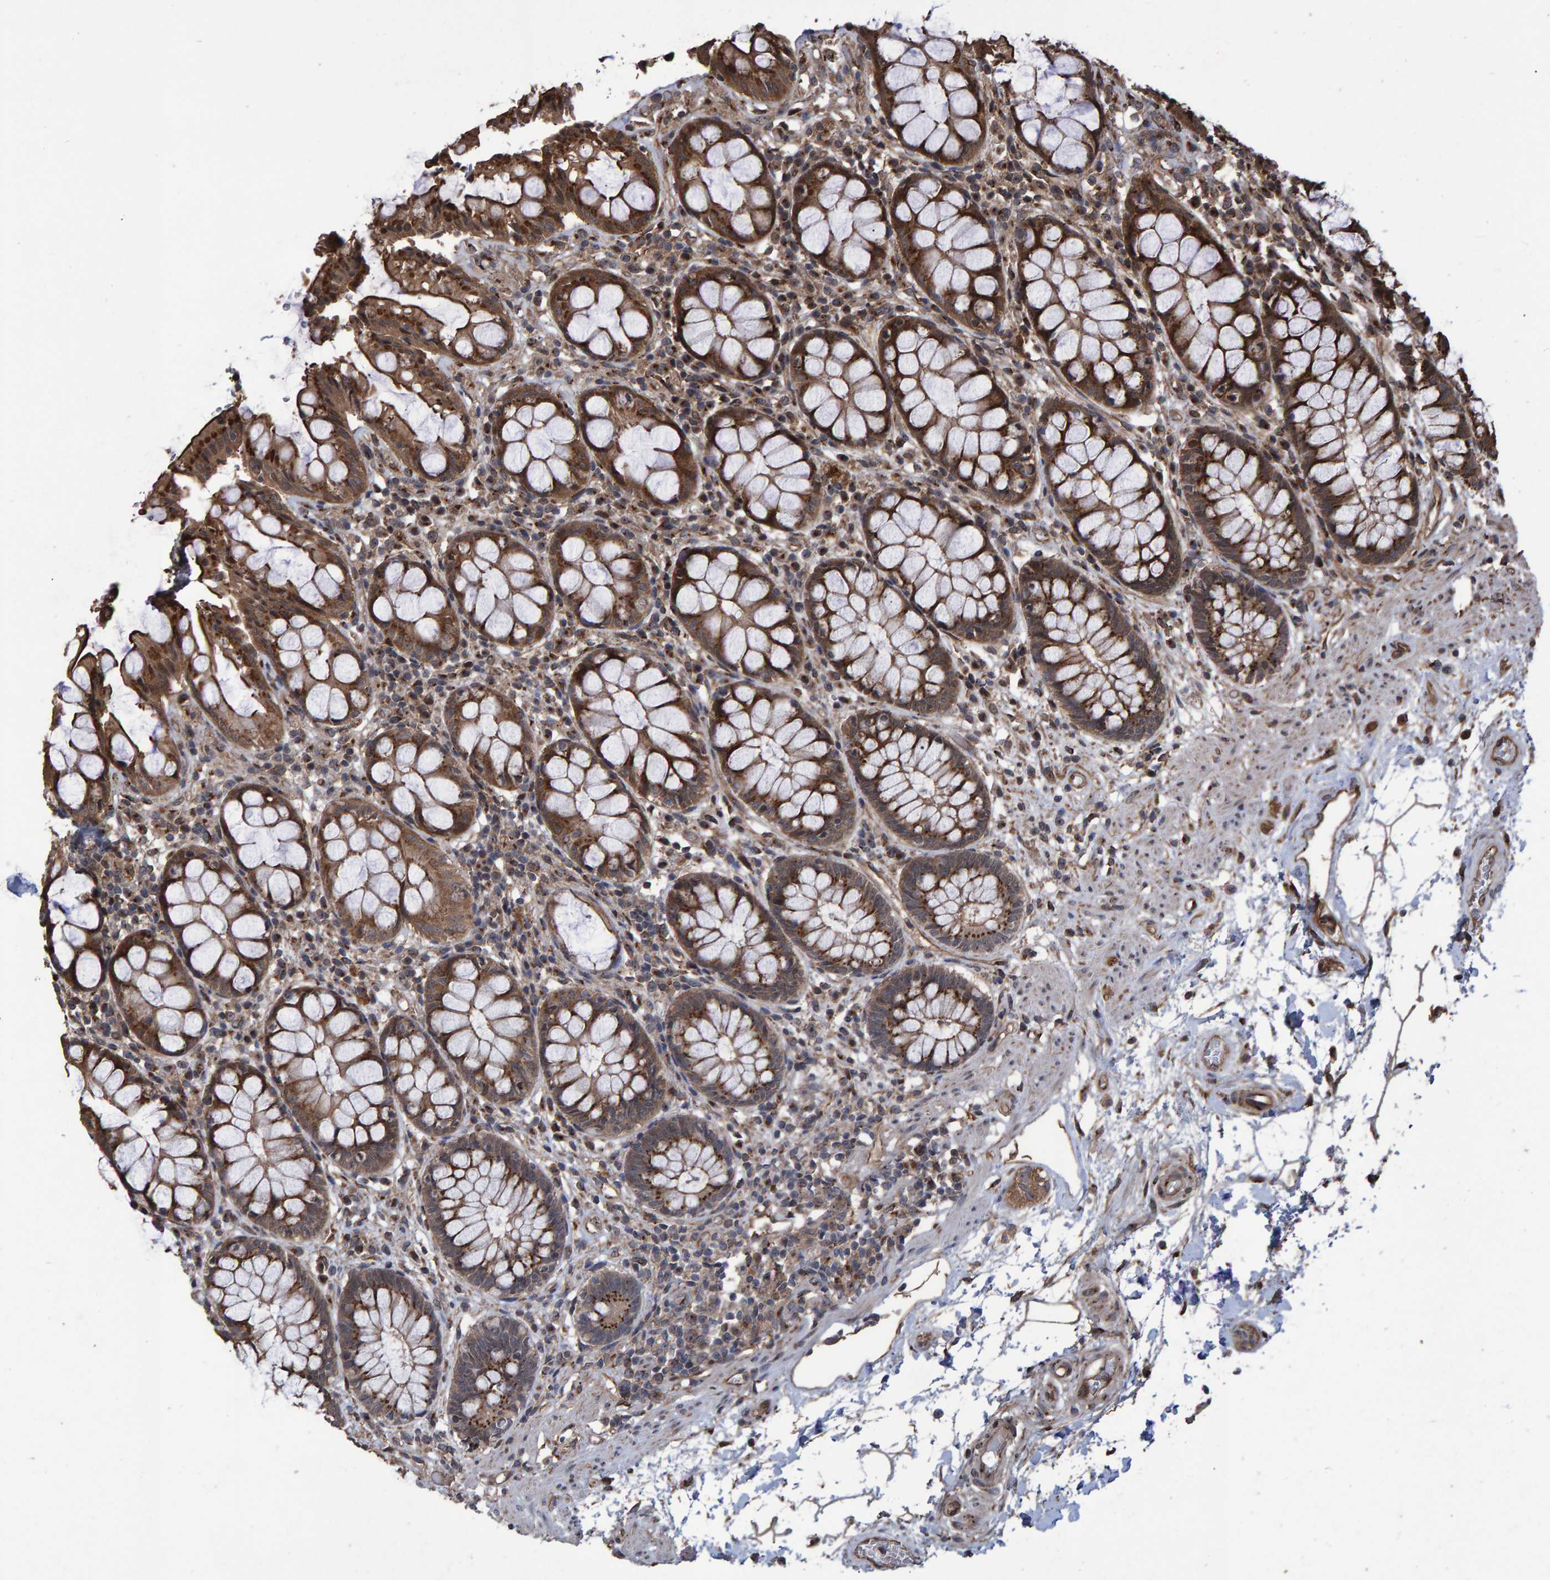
{"staining": {"intensity": "strong", "quantity": ">75%", "location": "cytoplasmic/membranous"}, "tissue": "rectum", "cell_type": "Glandular cells", "image_type": "normal", "snomed": [{"axis": "morphology", "description": "Normal tissue, NOS"}, {"axis": "topography", "description": "Rectum"}], "caption": "Immunohistochemistry micrograph of benign human rectum stained for a protein (brown), which demonstrates high levels of strong cytoplasmic/membranous staining in approximately >75% of glandular cells.", "gene": "TRIM68", "patient": {"sex": "male", "age": 64}}